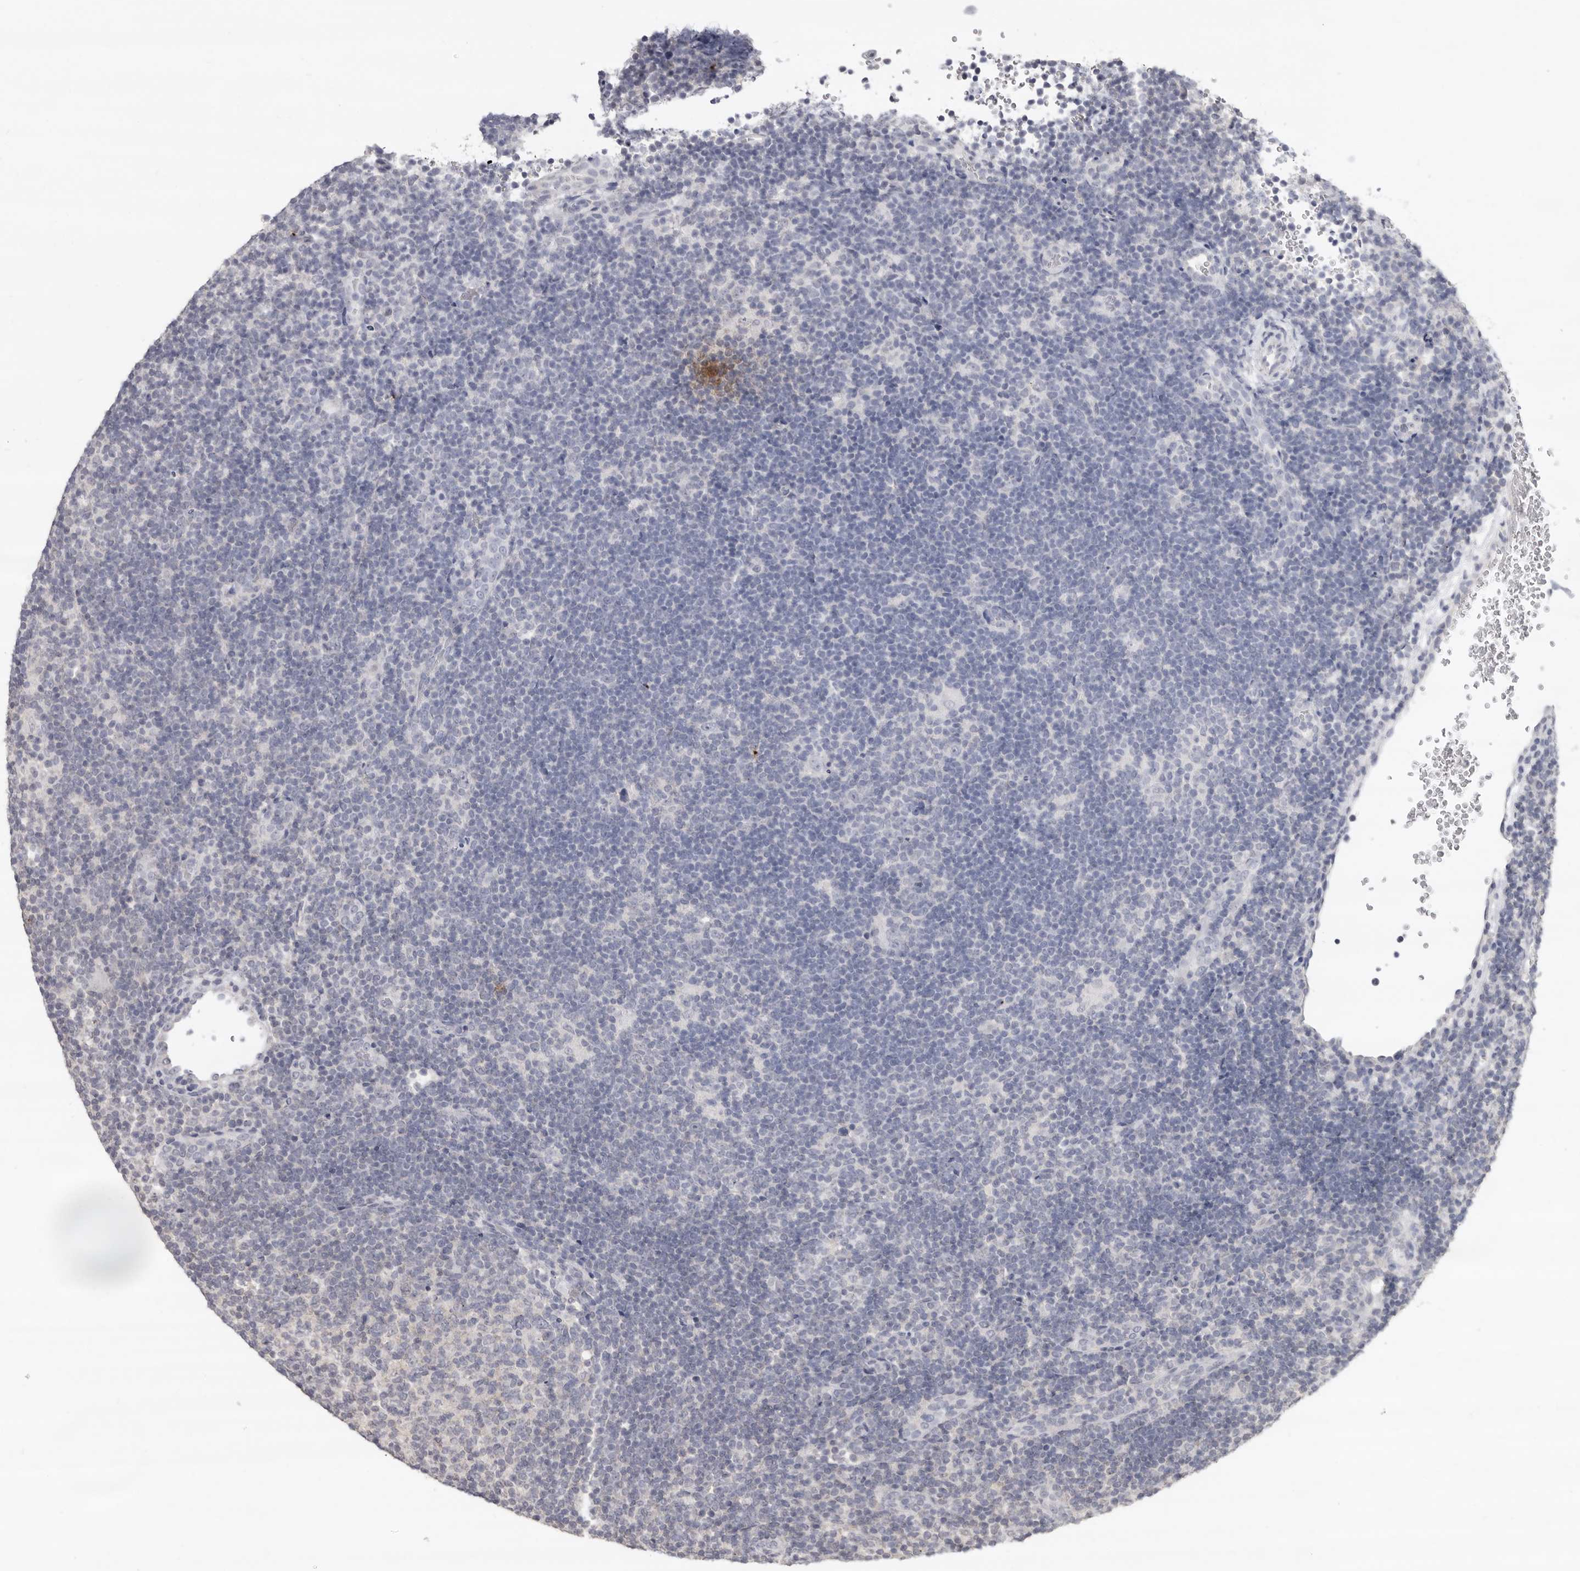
{"staining": {"intensity": "negative", "quantity": "none", "location": "none"}, "tissue": "lymphoma", "cell_type": "Tumor cells", "image_type": "cancer", "snomed": [{"axis": "morphology", "description": "Hodgkin's disease, NOS"}, {"axis": "topography", "description": "Lymph node"}], "caption": "An IHC histopathology image of Hodgkin's disease is shown. There is no staining in tumor cells of Hodgkin's disease.", "gene": "LINGO2", "patient": {"sex": "female", "age": 57}}